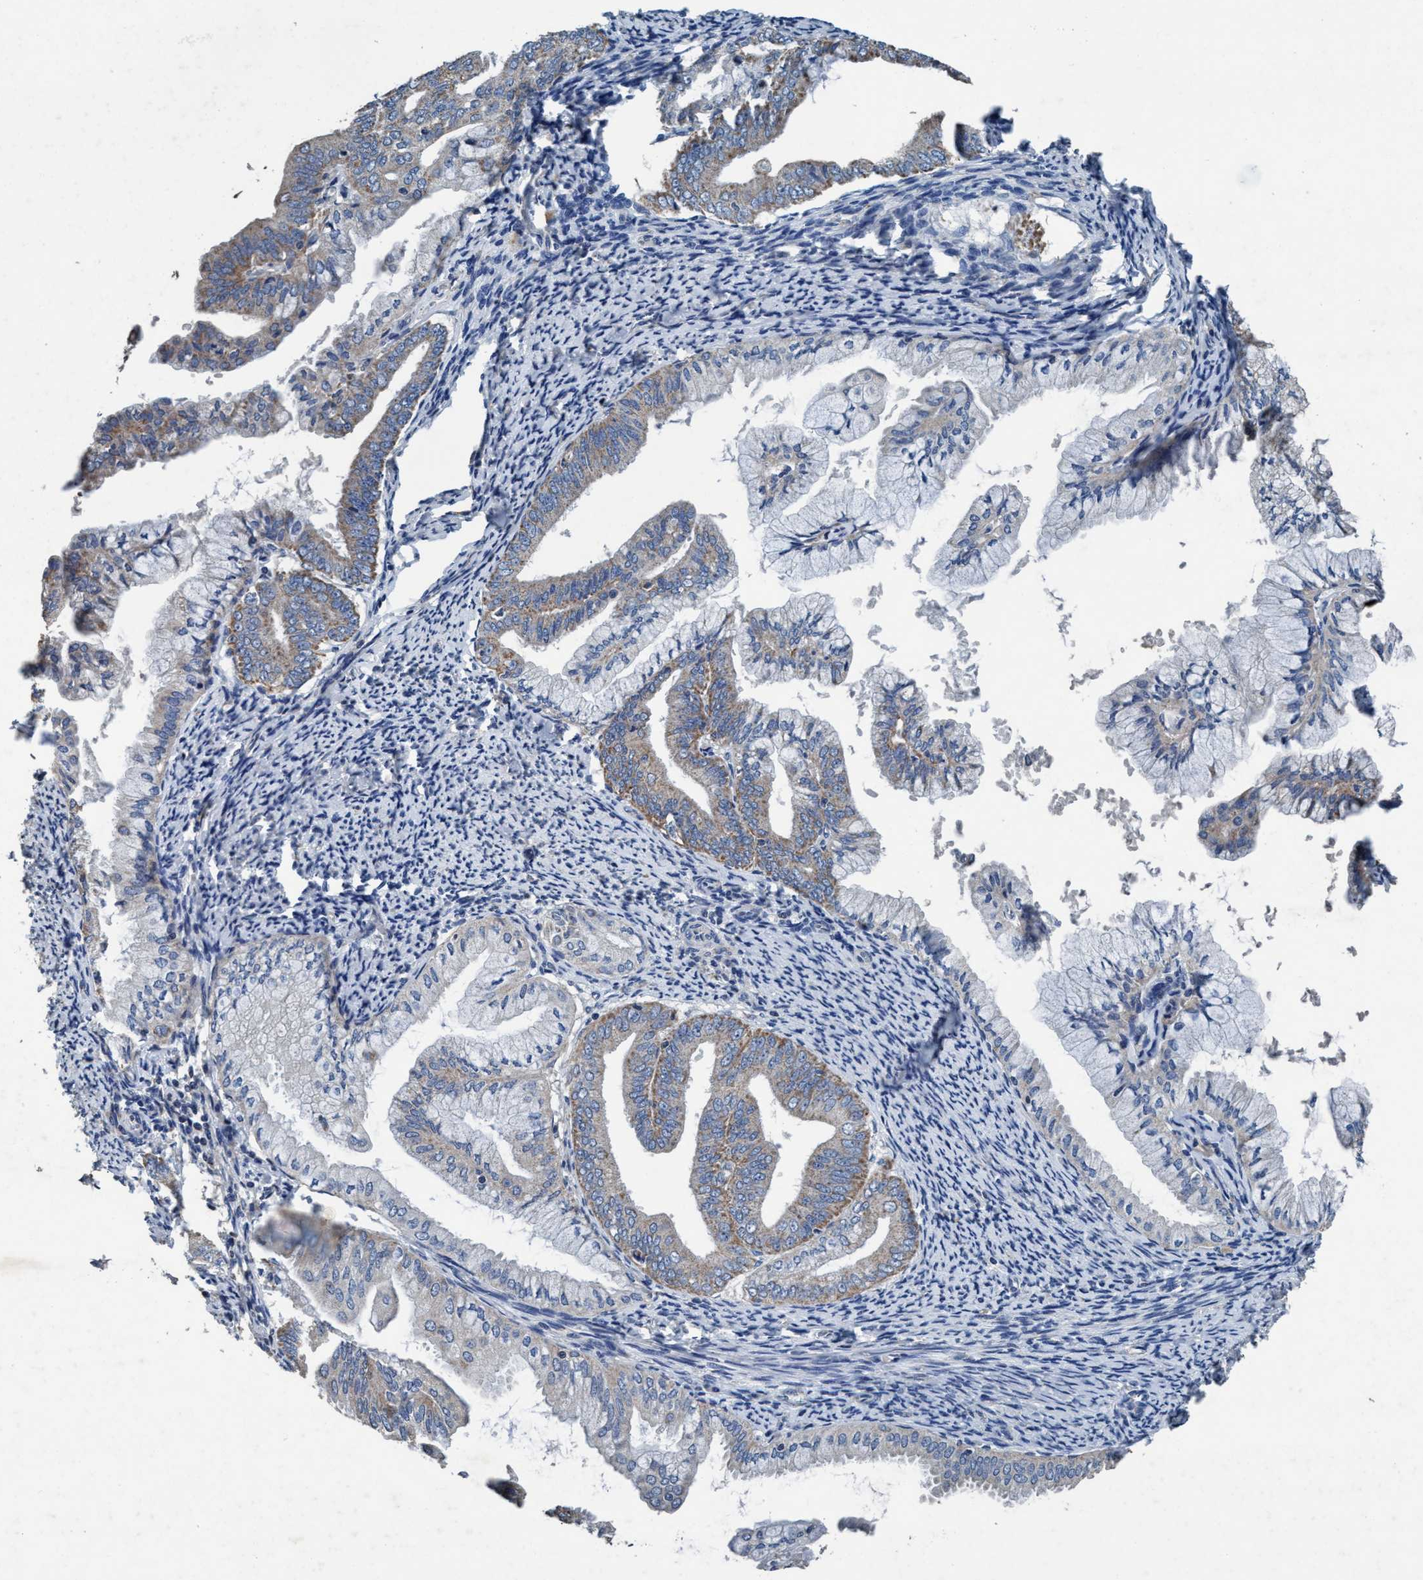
{"staining": {"intensity": "moderate", "quantity": "25%-75%", "location": "cytoplasmic/membranous"}, "tissue": "endometrial cancer", "cell_type": "Tumor cells", "image_type": "cancer", "snomed": [{"axis": "morphology", "description": "Adenocarcinoma, NOS"}, {"axis": "topography", "description": "Endometrium"}], "caption": "Human endometrial adenocarcinoma stained for a protein (brown) exhibits moderate cytoplasmic/membranous positive staining in about 25%-75% of tumor cells.", "gene": "ANKFN1", "patient": {"sex": "female", "age": 63}}